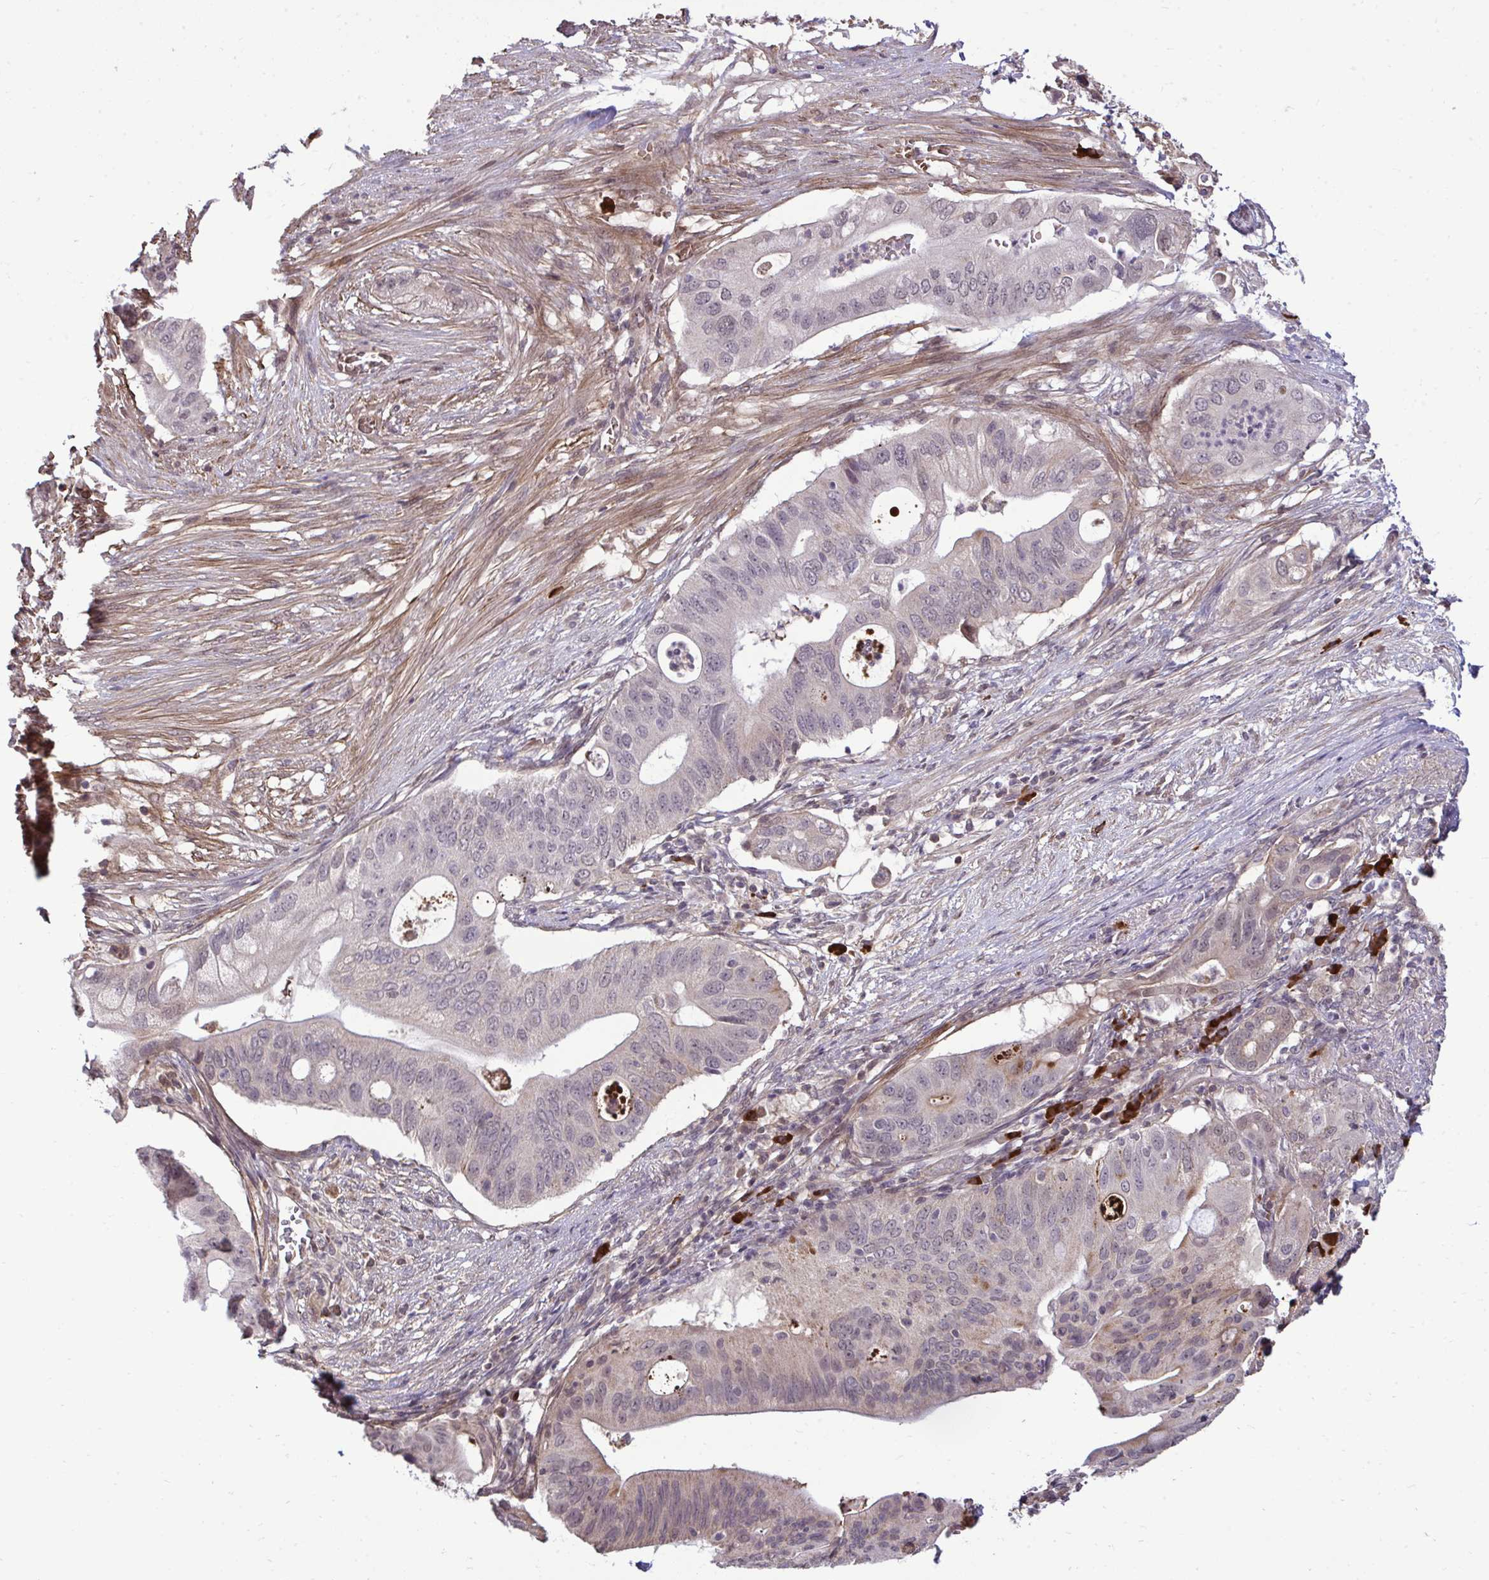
{"staining": {"intensity": "moderate", "quantity": "<25%", "location": "cytoplasmic/membranous"}, "tissue": "pancreatic cancer", "cell_type": "Tumor cells", "image_type": "cancer", "snomed": [{"axis": "morphology", "description": "Adenocarcinoma, NOS"}, {"axis": "topography", "description": "Pancreas"}], "caption": "Immunohistochemistry (DAB (3,3'-diaminobenzidine)) staining of adenocarcinoma (pancreatic) displays moderate cytoplasmic/membranous protein positivity in about <25% of tumor cells. (DAB IHC, brown staining for protein, blue staining for nuclei).", "gene": "ZSCAN9", "patient": {"sex": "female", "age": 72}}